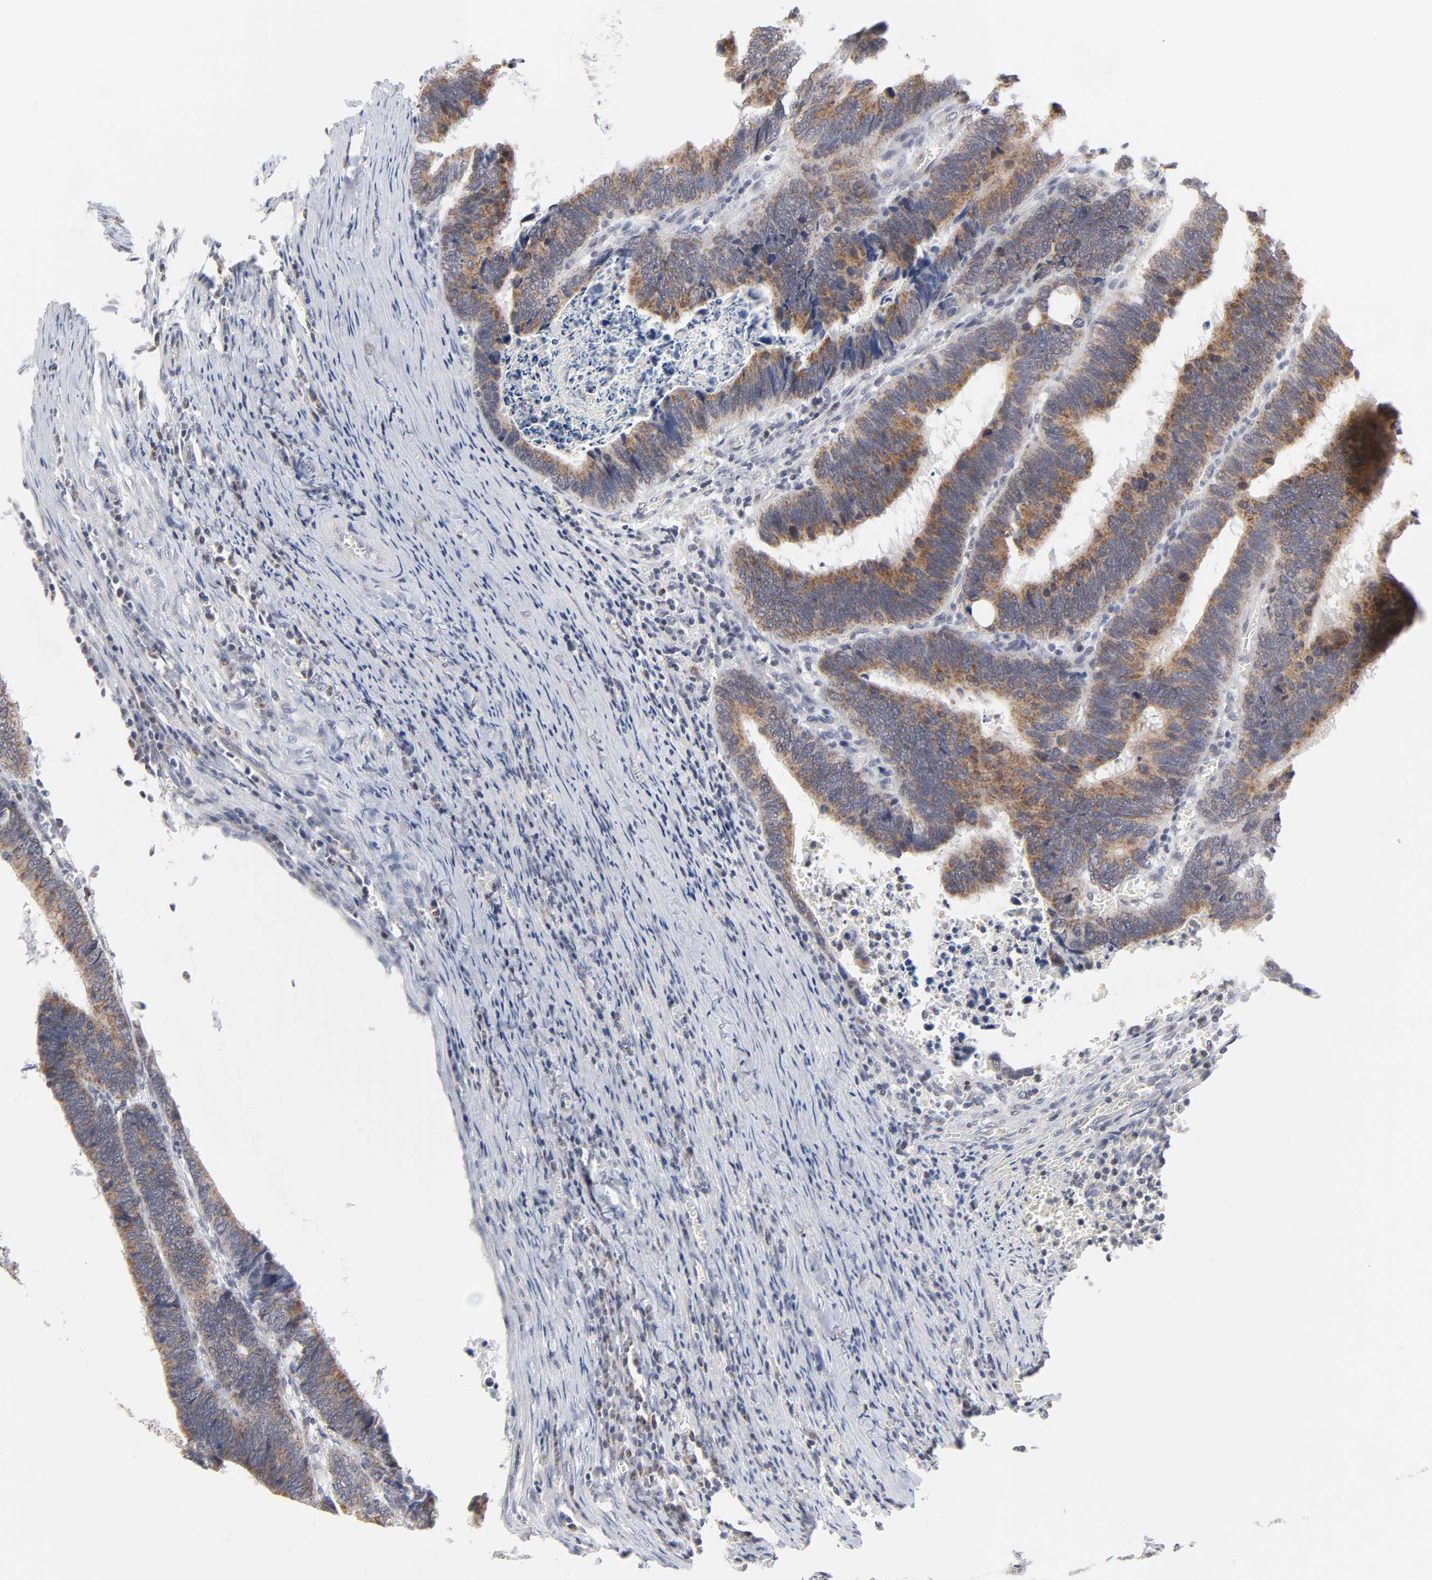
{"staining": {"intensity": "moderate", "quantity": ">75%", "location": "cytoplasmic/membranous"}, "tissue": "colorectal cancer", "cell_type": "Tumor cells", "image_type": "cancer", "snomed": [{"axis": "morphology", "description": "Adenocarcinoma, NOS"}, {"axis": "topography", "description": "Colon"}], "caption": "Moderate cytoplasmic/membranous positivity for a protein is identified in about >75% of tumor cells of colorectal adenocarcinoma using immunohistochemistry.", "gene": "AUH", "patient": {"sex": "male", "age": 72}}